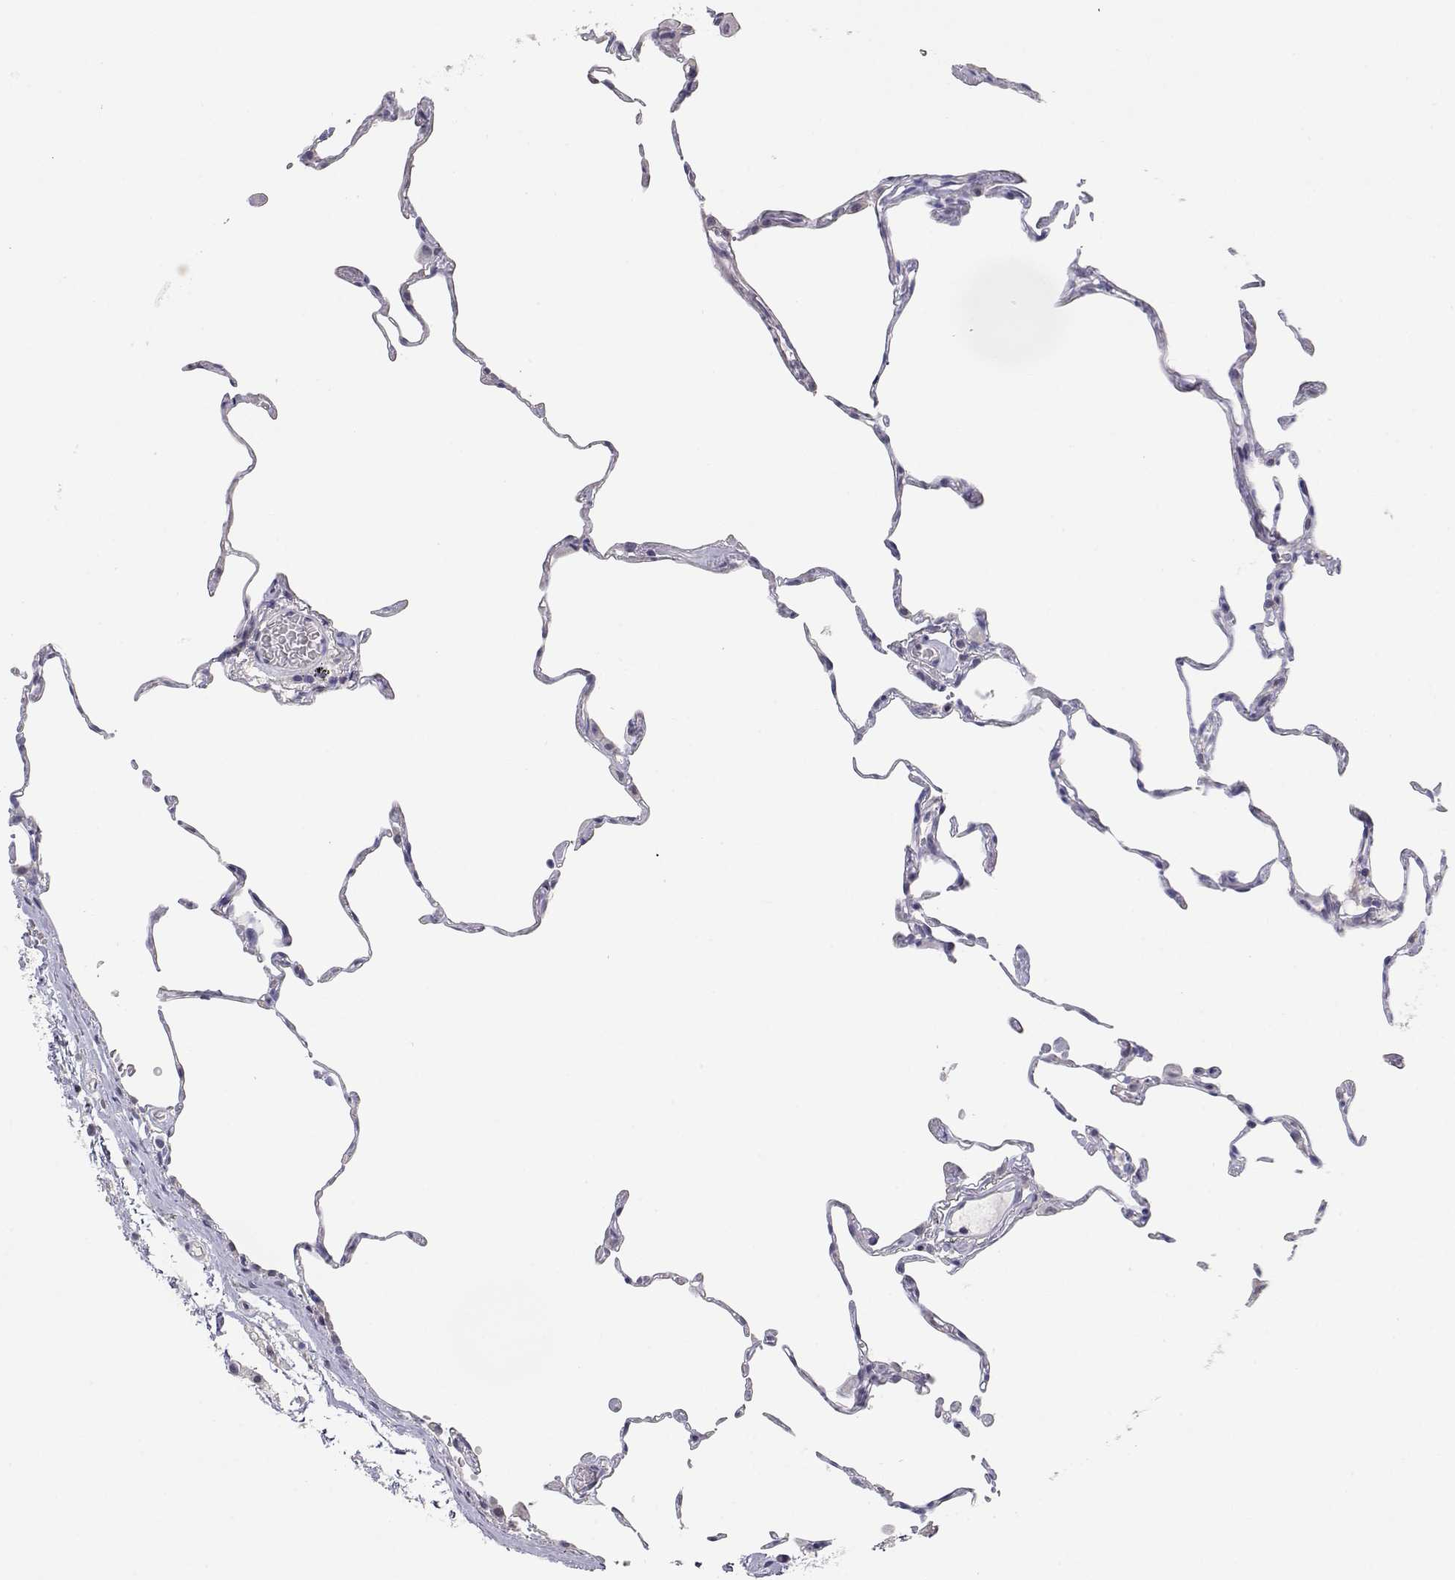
{"staining": {"intensity": "negative", "quantity": "none", "location": "none"}, "tissue": "lung", "cell_type": "Alveolar cells", "image_type": "normal", "snomed": [{"axis": "morphology", "description": "Normal tissue, NOS"}, {"axis": "topography", "description": "Lung"}], "caption": "Immunohistochemistry image of benign lung: lung stained with DAB displays no significant protein expression in alveolar cells.", "gene": "ADA", "patient": {"sex": "female", "age": 57}}